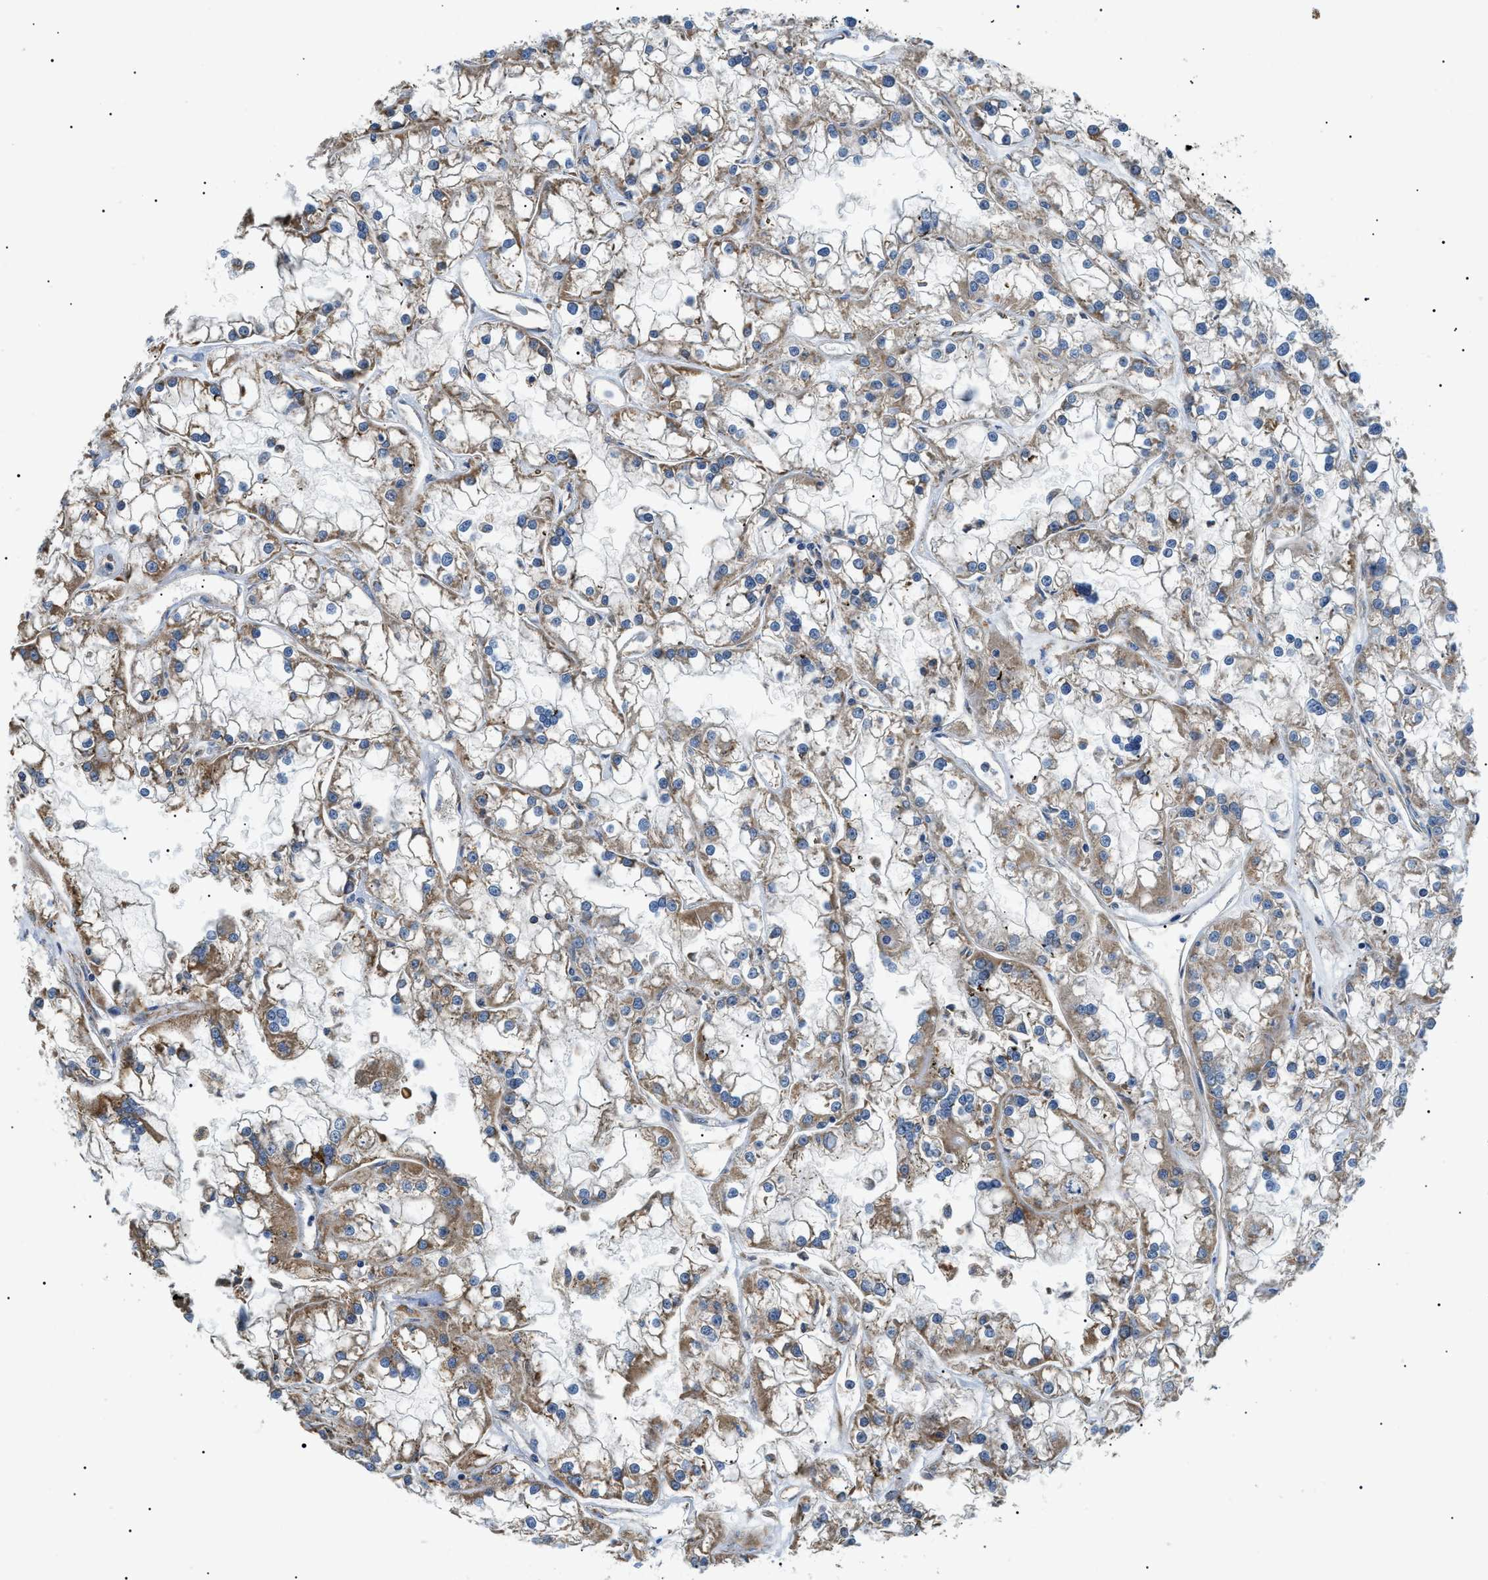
{"staining": {"intensity": "weak", "quantity": "25%-75%", "location": "cytoplasmic/membranous"}, "tissue": "renal cancer", "cell_type": "Tumor cells", "image_type": "cancer", "snomed": [{"axis": "morphology", "description": "Adenocarcinoma, NOS"}, {"axis": "topography", "description": "Kidney"}], "caption": "Immunohistochemical staining of human renal cancer exhibits weak cytoplasmic/membranous protein positivity in about 25%-75% of tumor cells.", "gene": "SRPK1", "patient": {"sex": "female", "age": 52}}